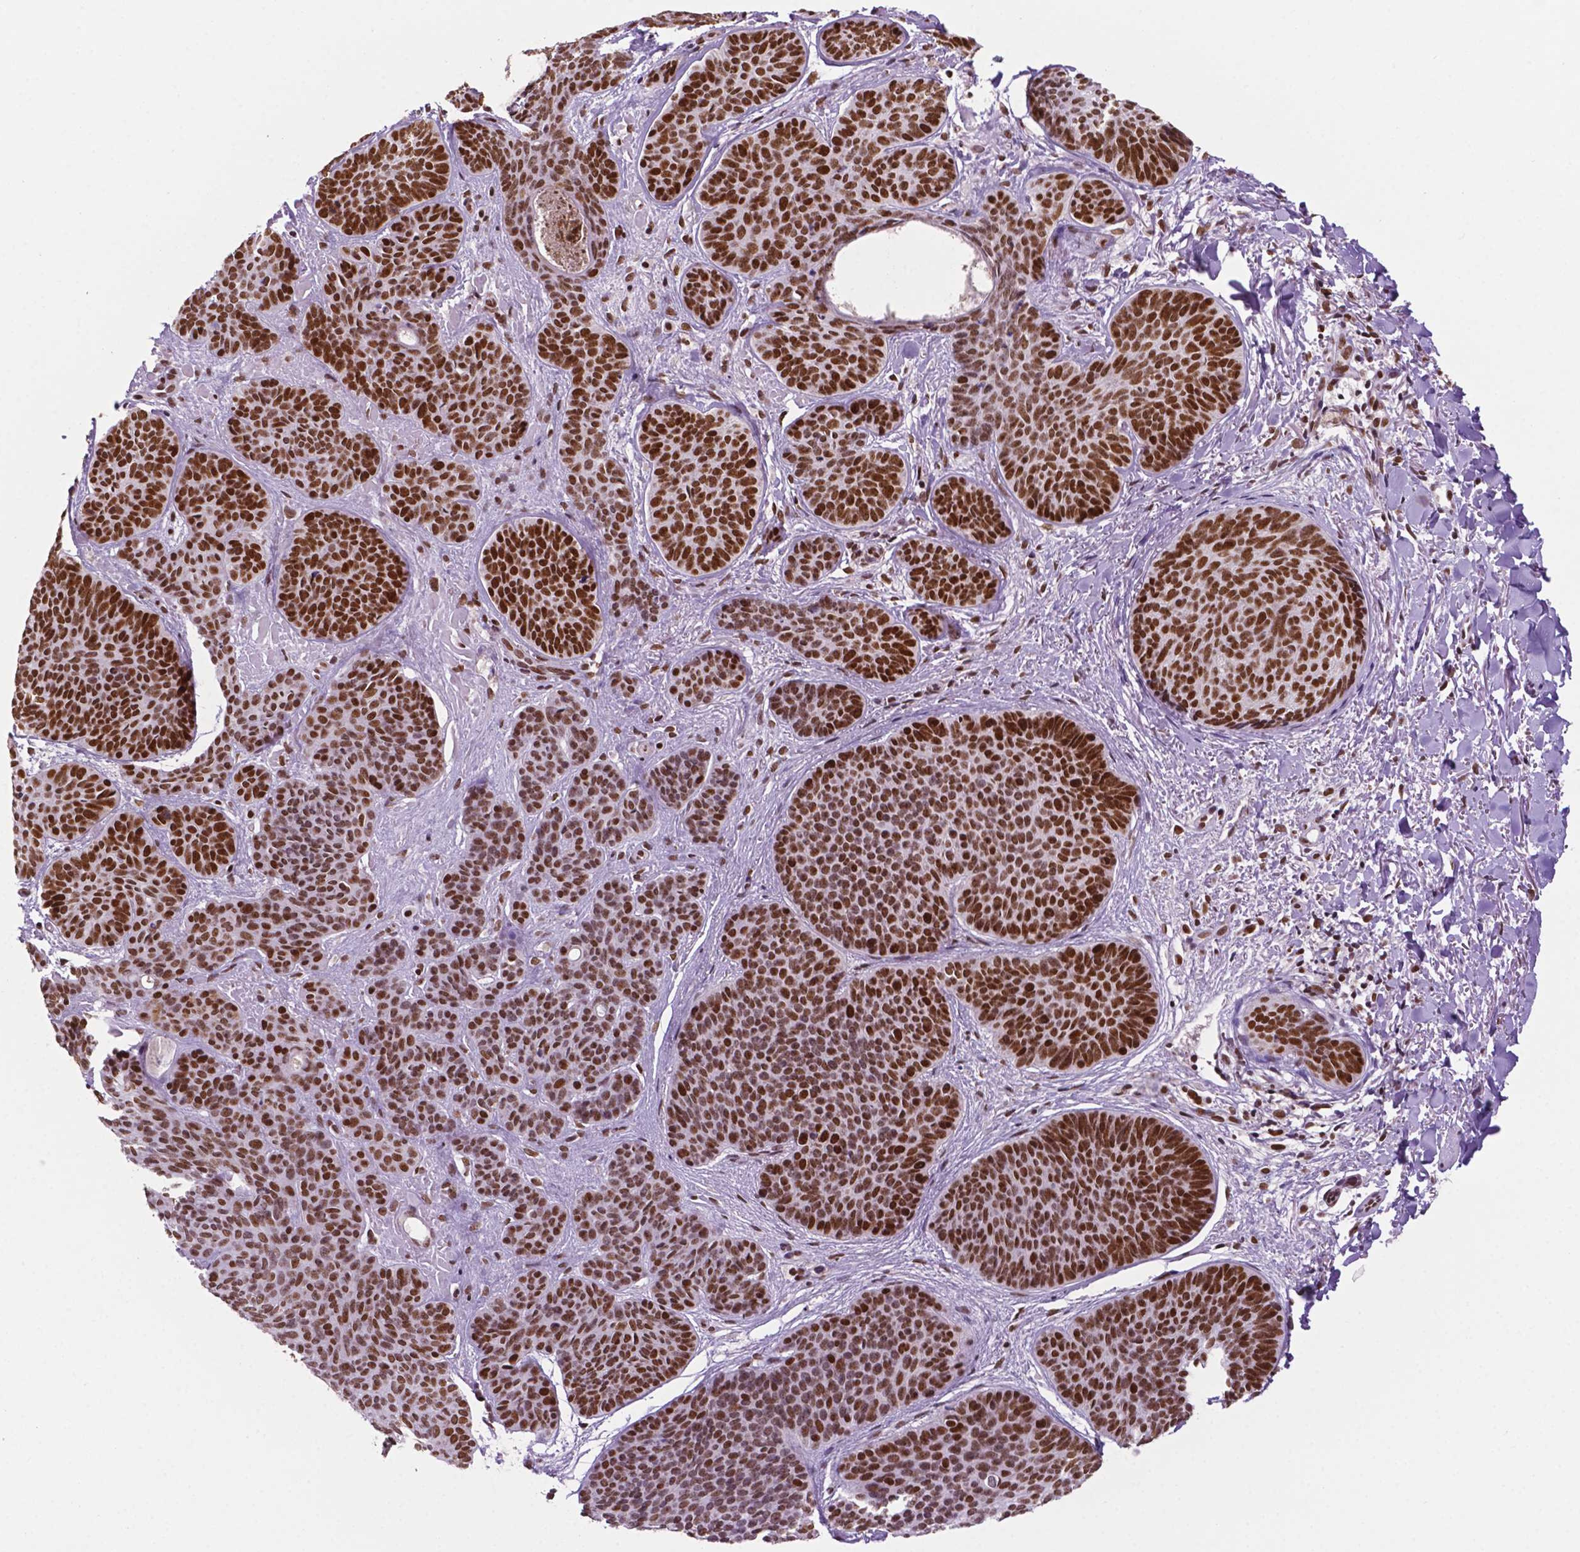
{"staining": {"intensity": "moderate", "quantity": "25%-75%", "location": "nuclear"}, "tissue": "skin cancer", "cell_type": "Tumor cells", "image_type": "cancer", "snomed": [{"axis": "morphology", "description": "Basal cell carcinoma"}, {"axis": "topography", "description": "Skin"}], "caption": "The histopathology image exhibits immunohistochemical staining of skin basal cell carcinoma. There is moderate nuclear positivity is identified in approximately 25%-75% of tumor cells.", "gene": "MLH1", "patient": {"sex": "female", "age": 82}}